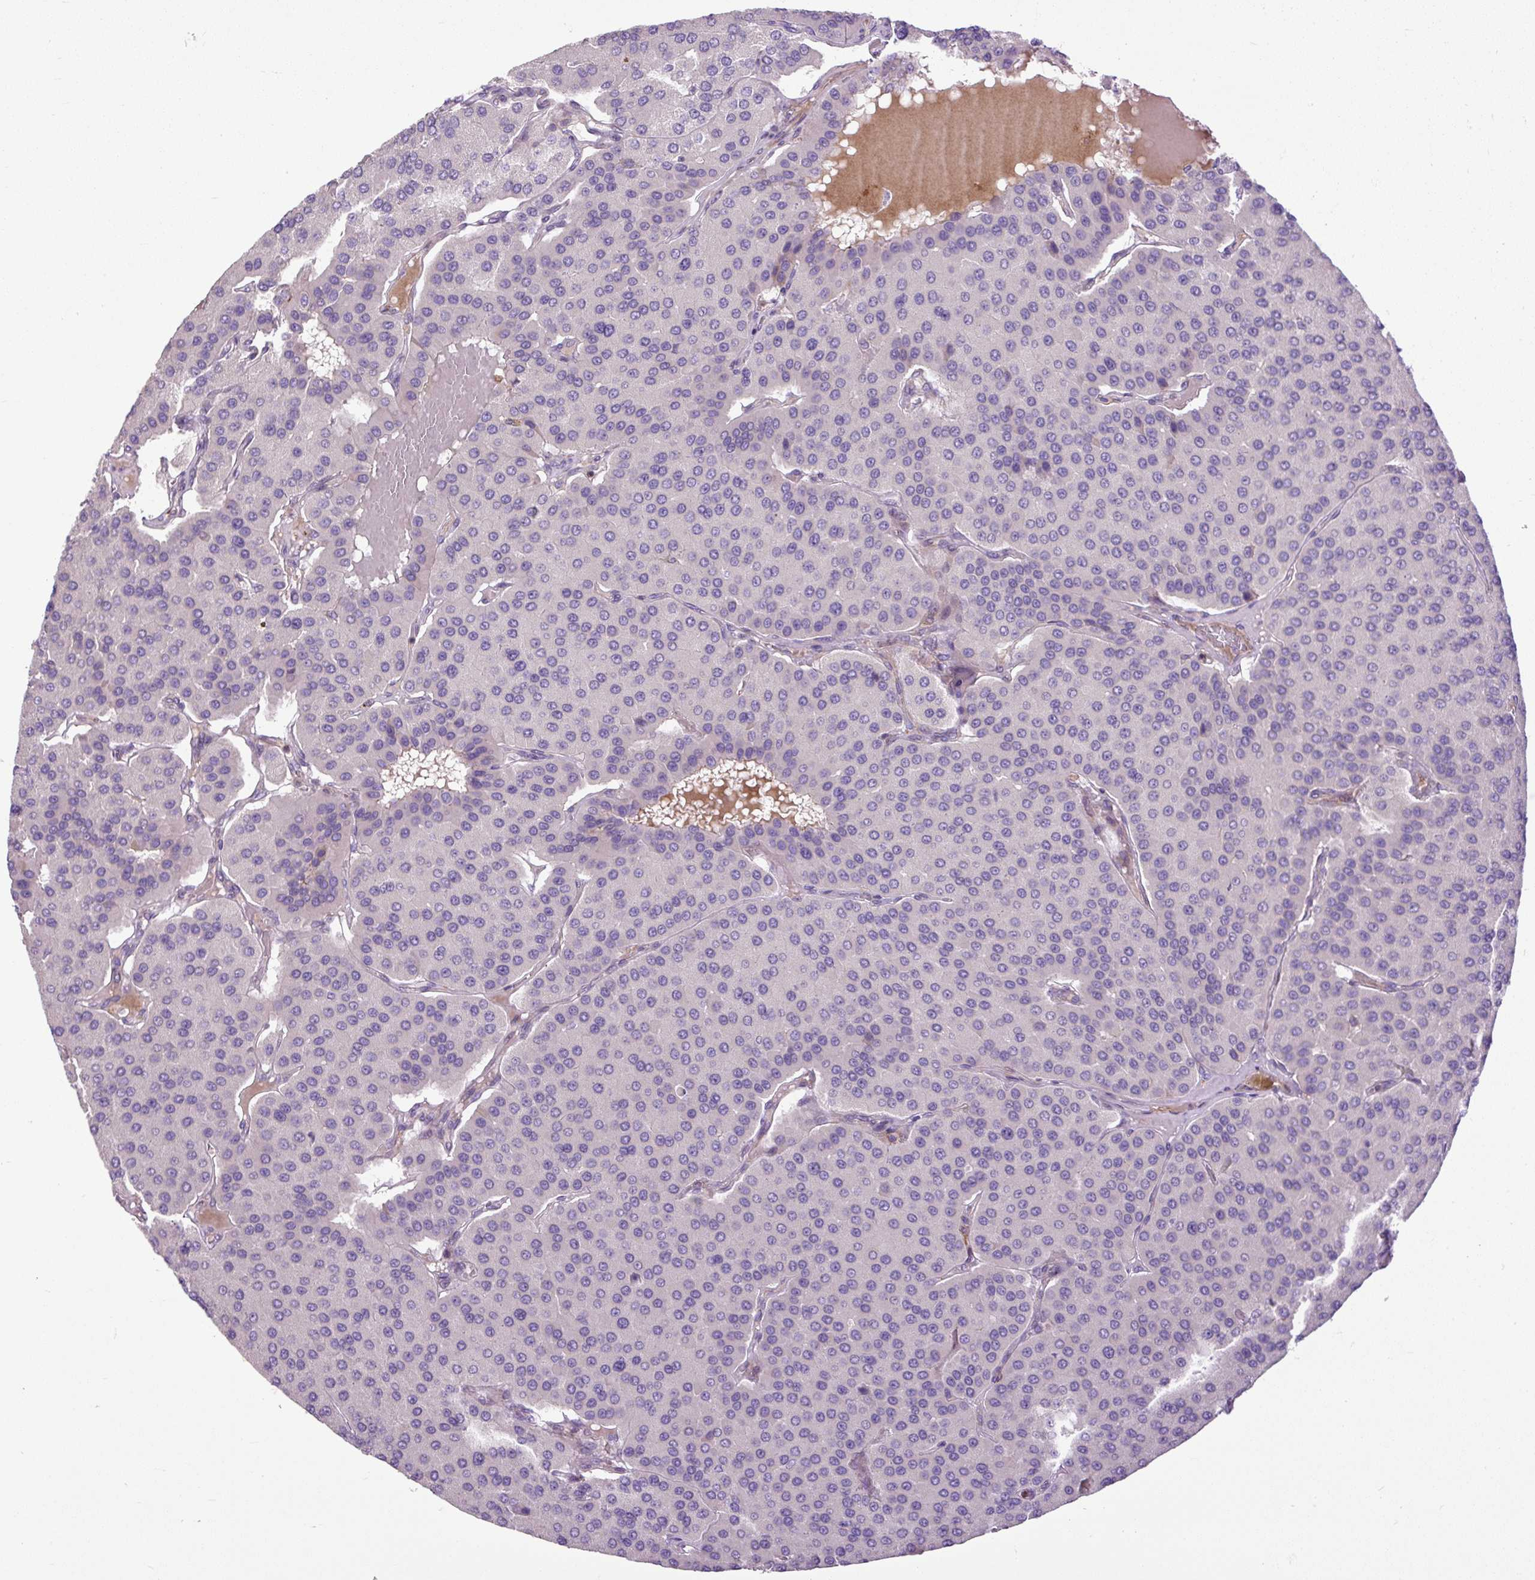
{"staining": {"intensity": "negative", "quantity": "none", "location": "none"}, "tissue": "parathyroid gland", "cell_type": "Glandular cells", "image_type": "normal", "snomed": [{"axis": "morphology", "description": "Normal tissue, NOS"}, {"axis": "morphology", "description": "Adenoma, NOS"}, {"axis": "topography", "description": "Parathyroid gland"}], "caption": "Image shows no significant protein expression in glandular cells of normal parathyroid gland.", "gene": "ZNF197", "patient": {"sex": "female", "age": 86}}